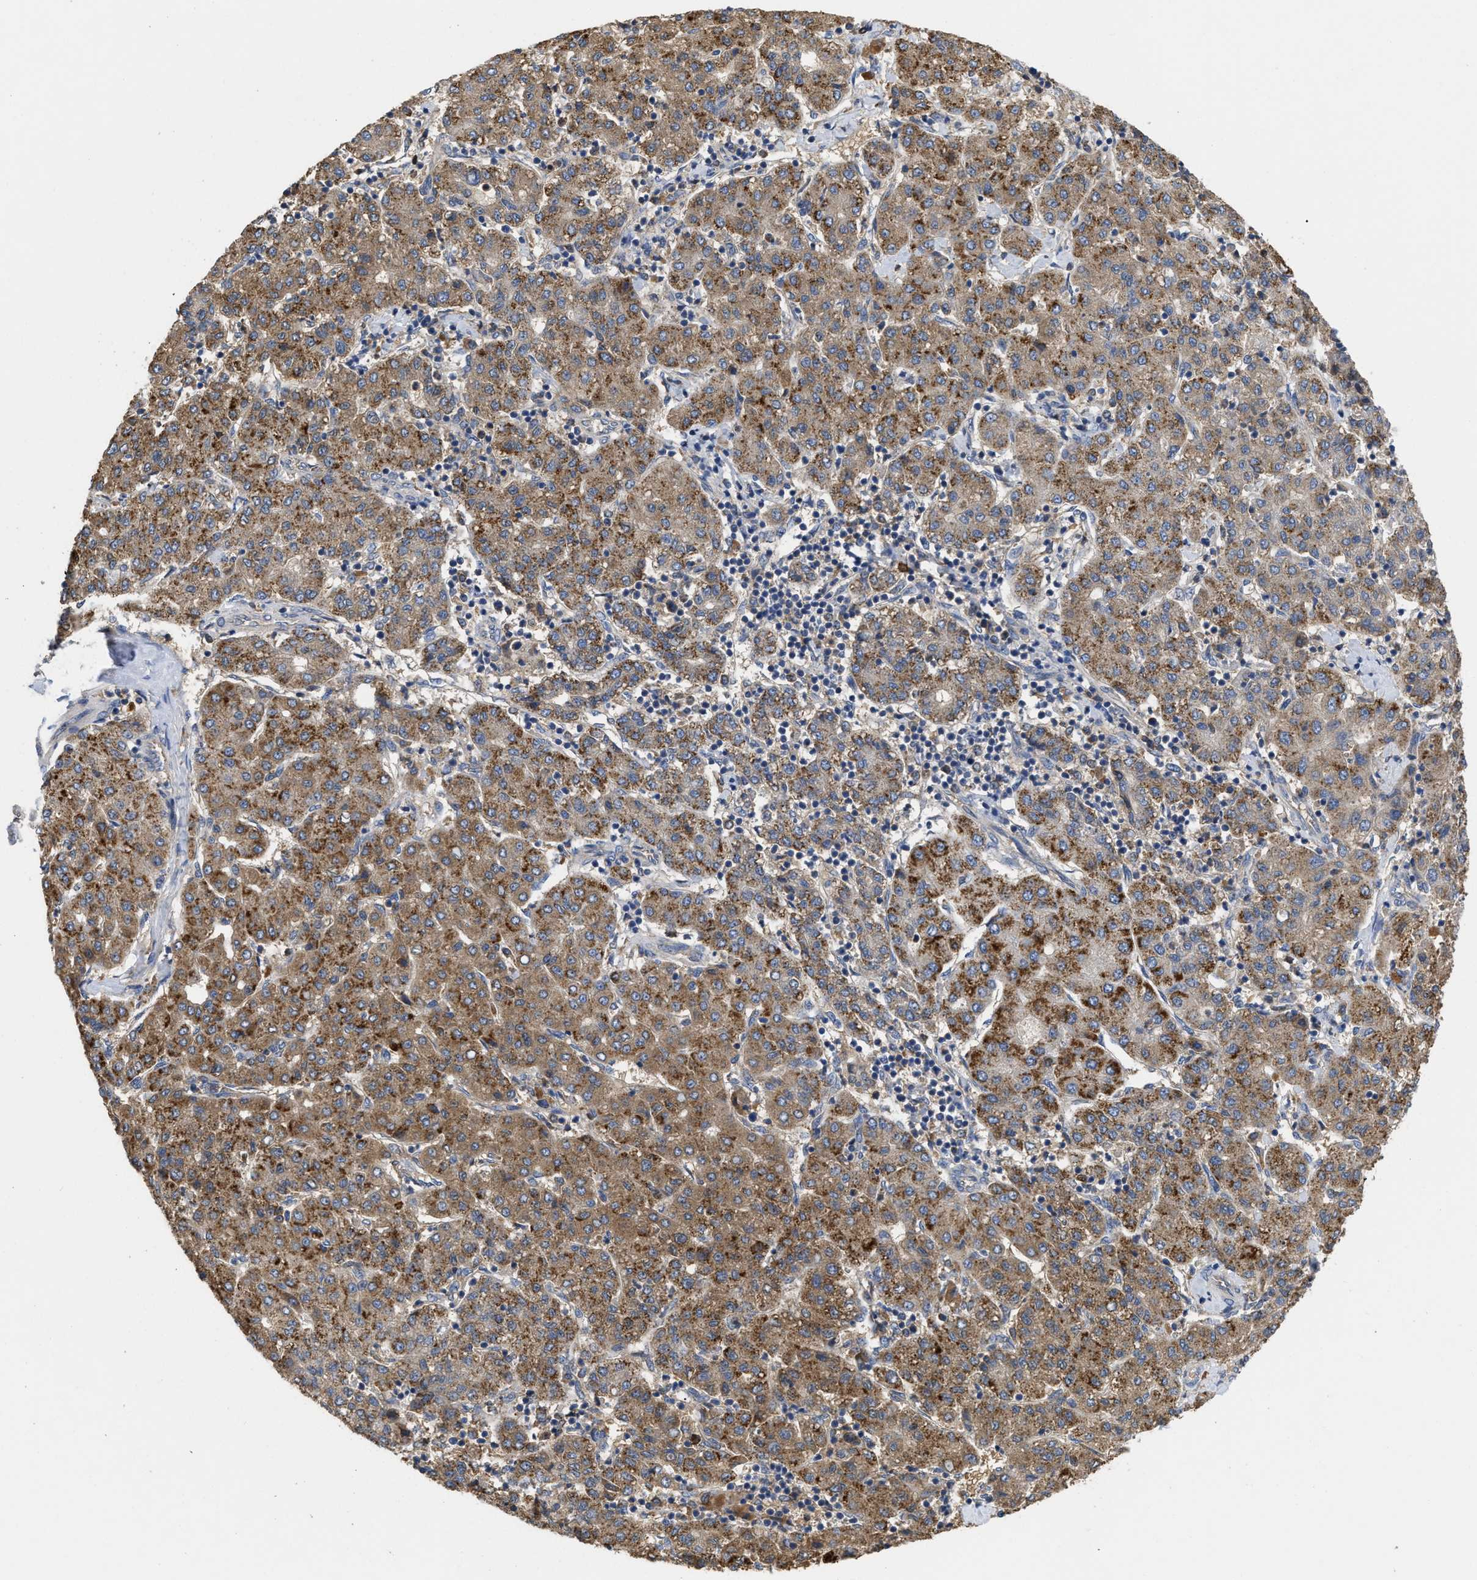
{"staining": {"intensity": "moderate", "quantity": ">75%", "location": "cytoplasmic/membranous"}, "tissue": "liver cancer", "cell_type": "Tumor cells", "image_type": "cancer", "snomed": [{"axis": "morphology", "description": "Carcinoma, Hepatocellular, NOS"}, {"axis": "topography", "description": "Liver"}], "caption": "Protein staining shows moderate cytoplasmic/membranous staining in approximately >75% of tumor cells in hepatocellular carcinoma (liver). Using DAB (brown) and hematoxylin (blue) stains, captured at high magnification using brightfield microscopy.", "gene": "RNF216", "patient": {"sex": "male", "age": 65}}